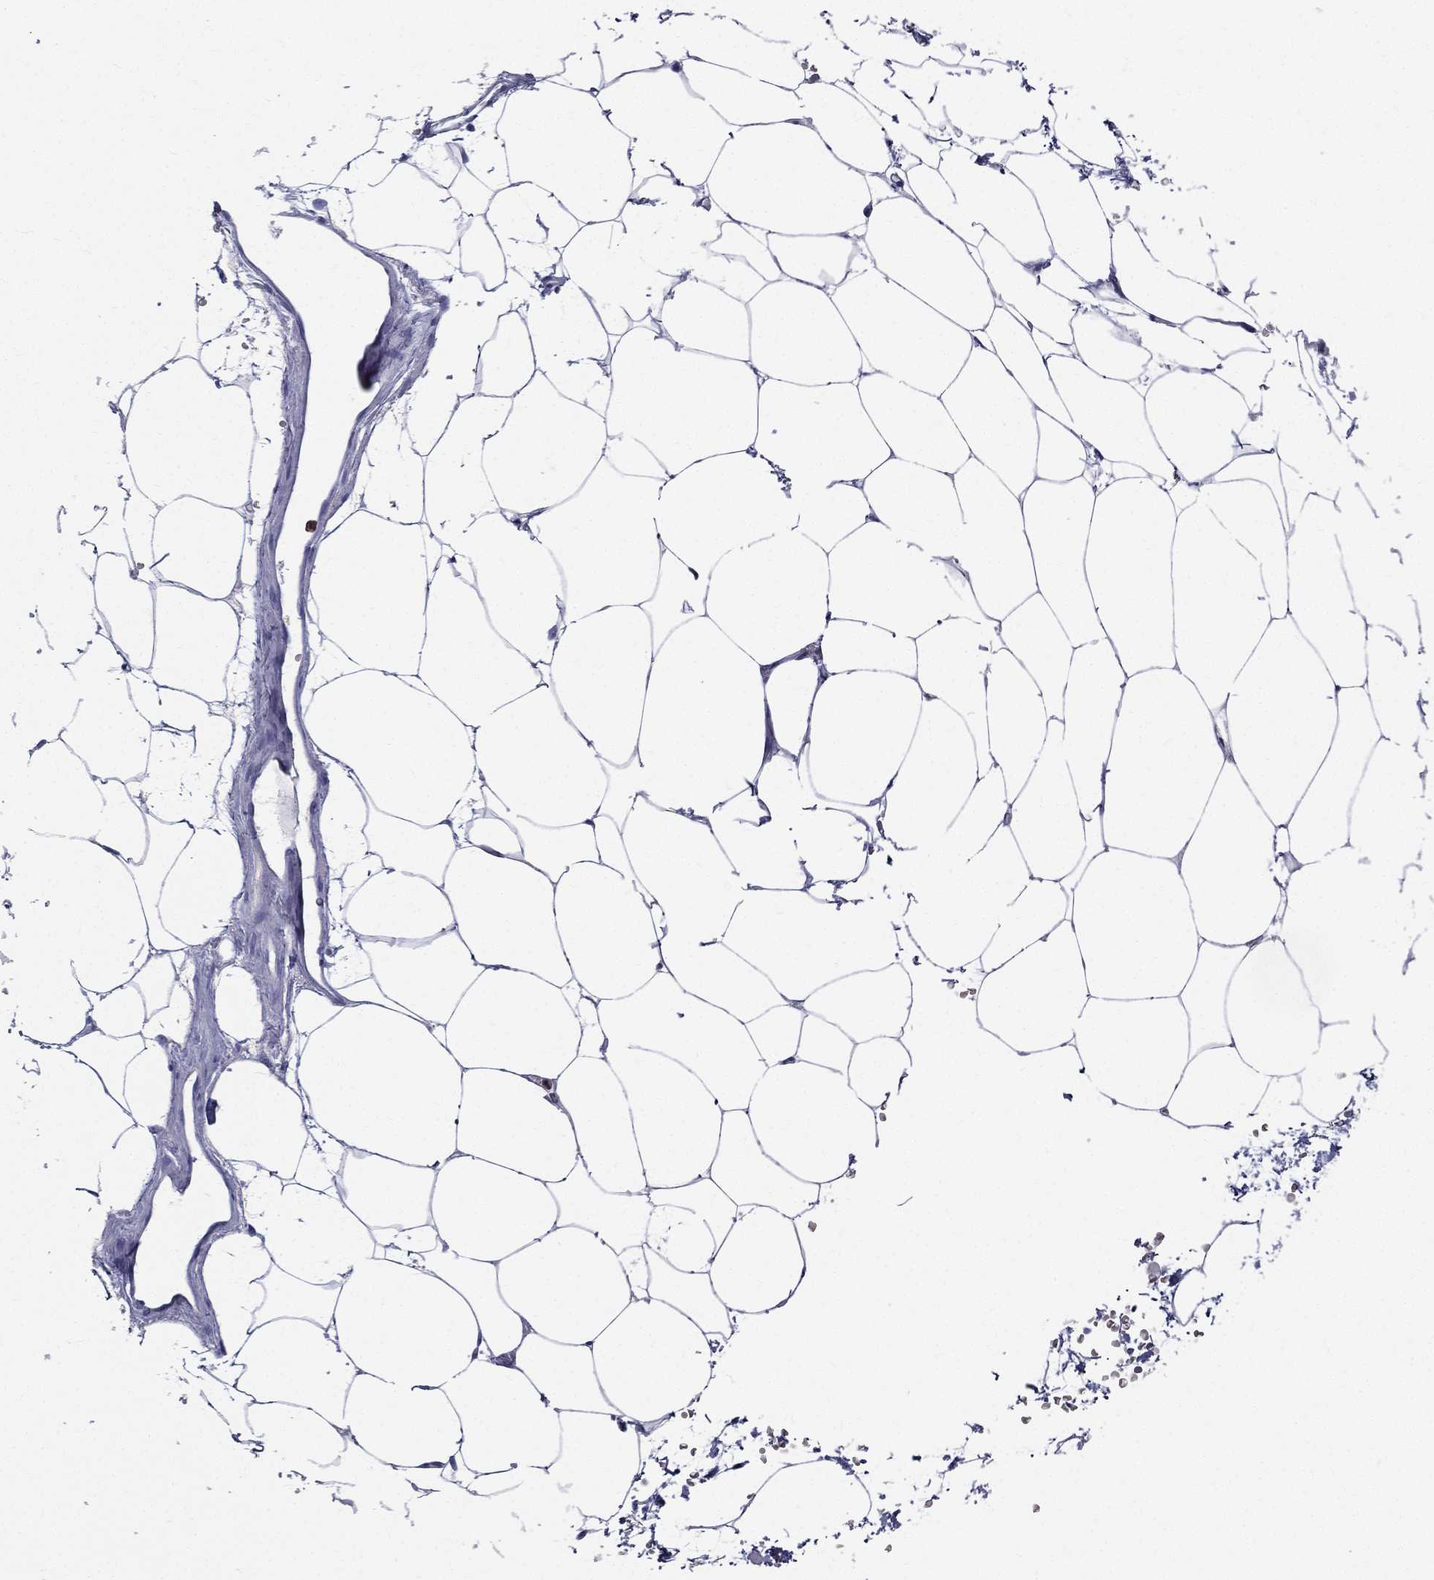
{"staining": {"intensity": "negative", "quantity": "none", "location": "none"}, "tissue": "adipose tissue", "cell_type": "Adipocytes", "image_type": "normal", "snomed": [{"axis": "morphology", "description": "Normal tissue, NOS"}, {"axis": "topography", "description": "Soft tissue"}, {"axis": "topography", "description": "Adipose tissue"}, {"axis": "topography", "description": "Vascular tissue"}, {"axis": "topography", "description": "Peripheral nerve tissue"}], "caption": "The micrograph exhibits no staining of adipocytes in benign adipose tissue.", "gene": "DEFB121", "patient": {"sex": "male", "age": 68}}